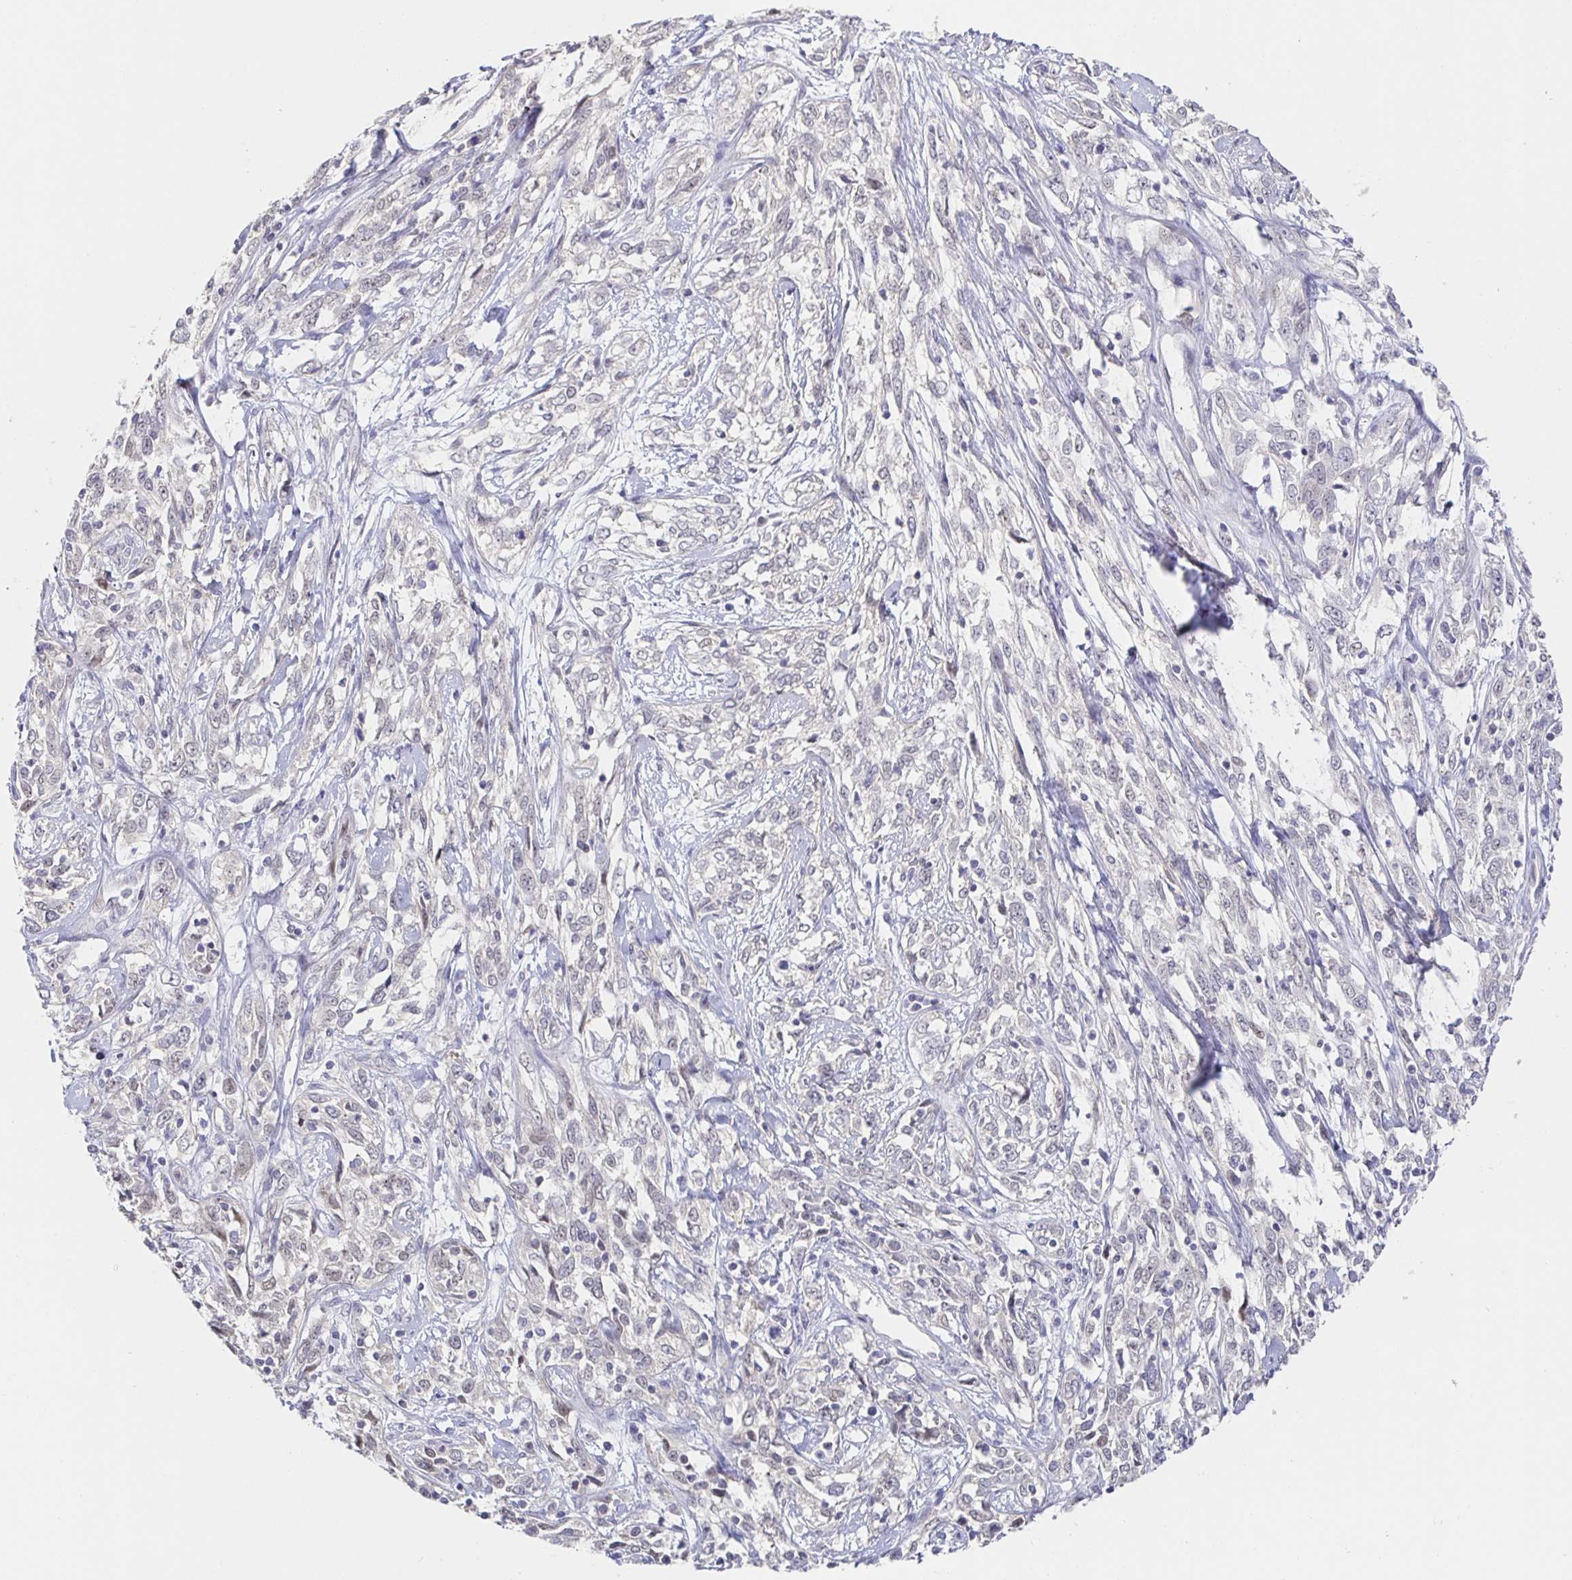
{"staining": {"intensity": "negative", "quantity": "none", "location": "none"}, "tissue": "cervical cancer", "cell_type": "Tumor cells", "image_type": "cancer", "snomed": [{"axis": "morphology", "description": "Adenocarcinoma, NOS"}, {"axis": "topography", "description": "Cervix"}], "caption": "A high-resolution micrograph shows immunohistochemistry staining of adenocarcinoma (cervical), which demonstrates no significant positivity in tumor cells.", "gene": "CIT", "patient": {"sex": "female", "age": 40}}